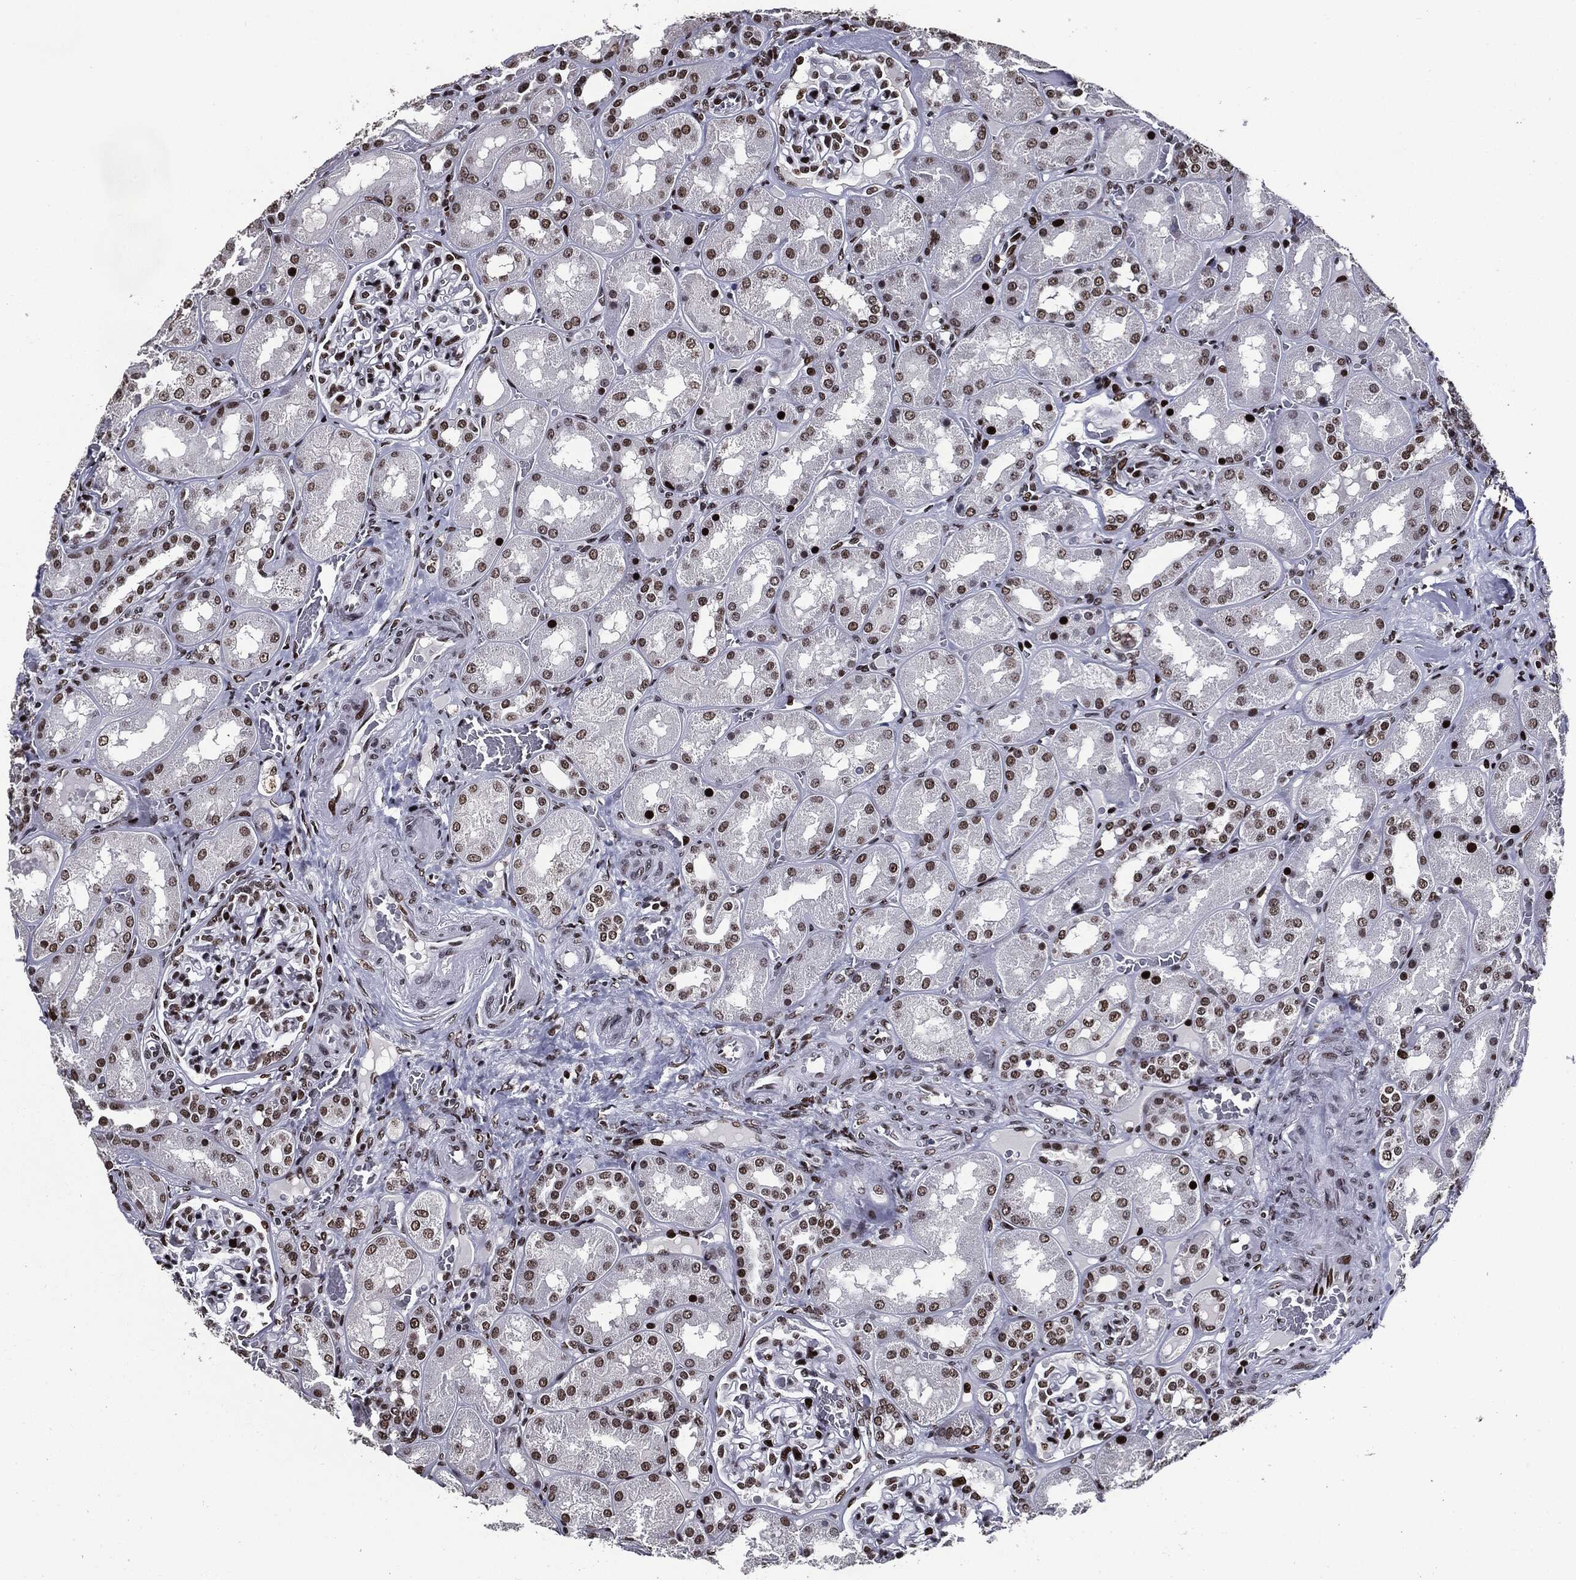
{"staining": {"intensity": "strong", "quantity": "25%-75%", "location": "nuclear"}, "tissue": "kidney", "cell_type": "Cells in glomeruli", "image_type": "normal", "snomed": [{"axis": "morphology", "description": "Normal tissue, NOS"}, {"axis": "topography", "description": "Kidney"}], "caption": "Protein staining demonstrates strong nuclear positivity in approximately 25%-75% of cells in glomeruli in normal kidney. (Brightfield microscopy of DAB IHC at high magnification).", "gene": "ZFP91", "patient": {"sex": "male", "age": 73}}